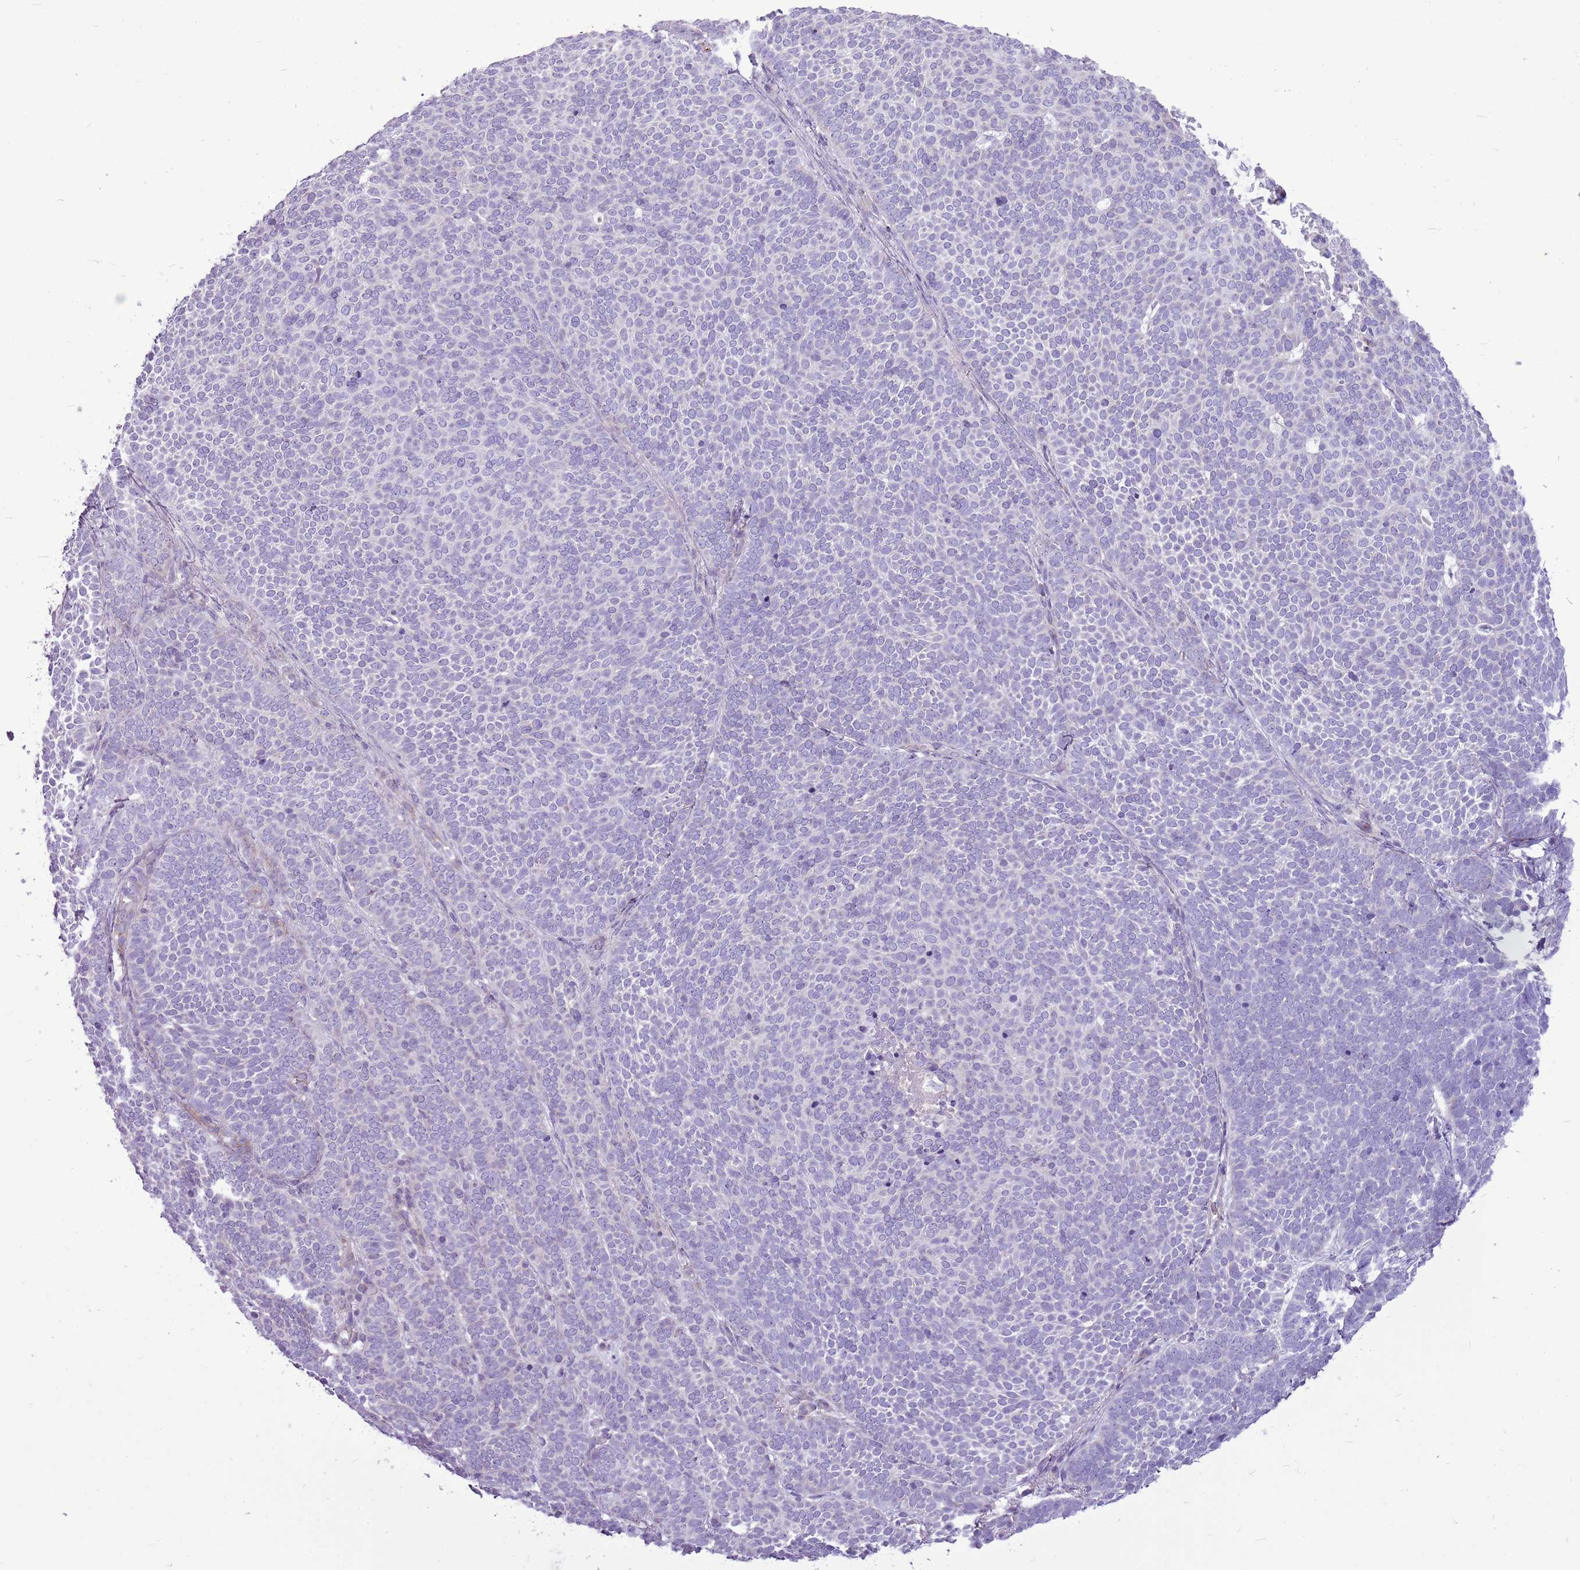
{"staining": {"intensity": "negative", "quantity": "none", "location": "none"}, "tissue": "skin cancer", "cell_type": "Tumor cells", "image_type": "cancer", "snomed": [{"axis": "morphology", "description": "Basal cell carcinoma"}, {"axis": "topography", "description": "Skin"}], "caption": "High power microscopy micrograph of an immunohistochemistry image of skin cancer, revealing no significant staining in tumor cells.", "gene": "CHAC2", "patient": {"sex": "female", "age": 77}}